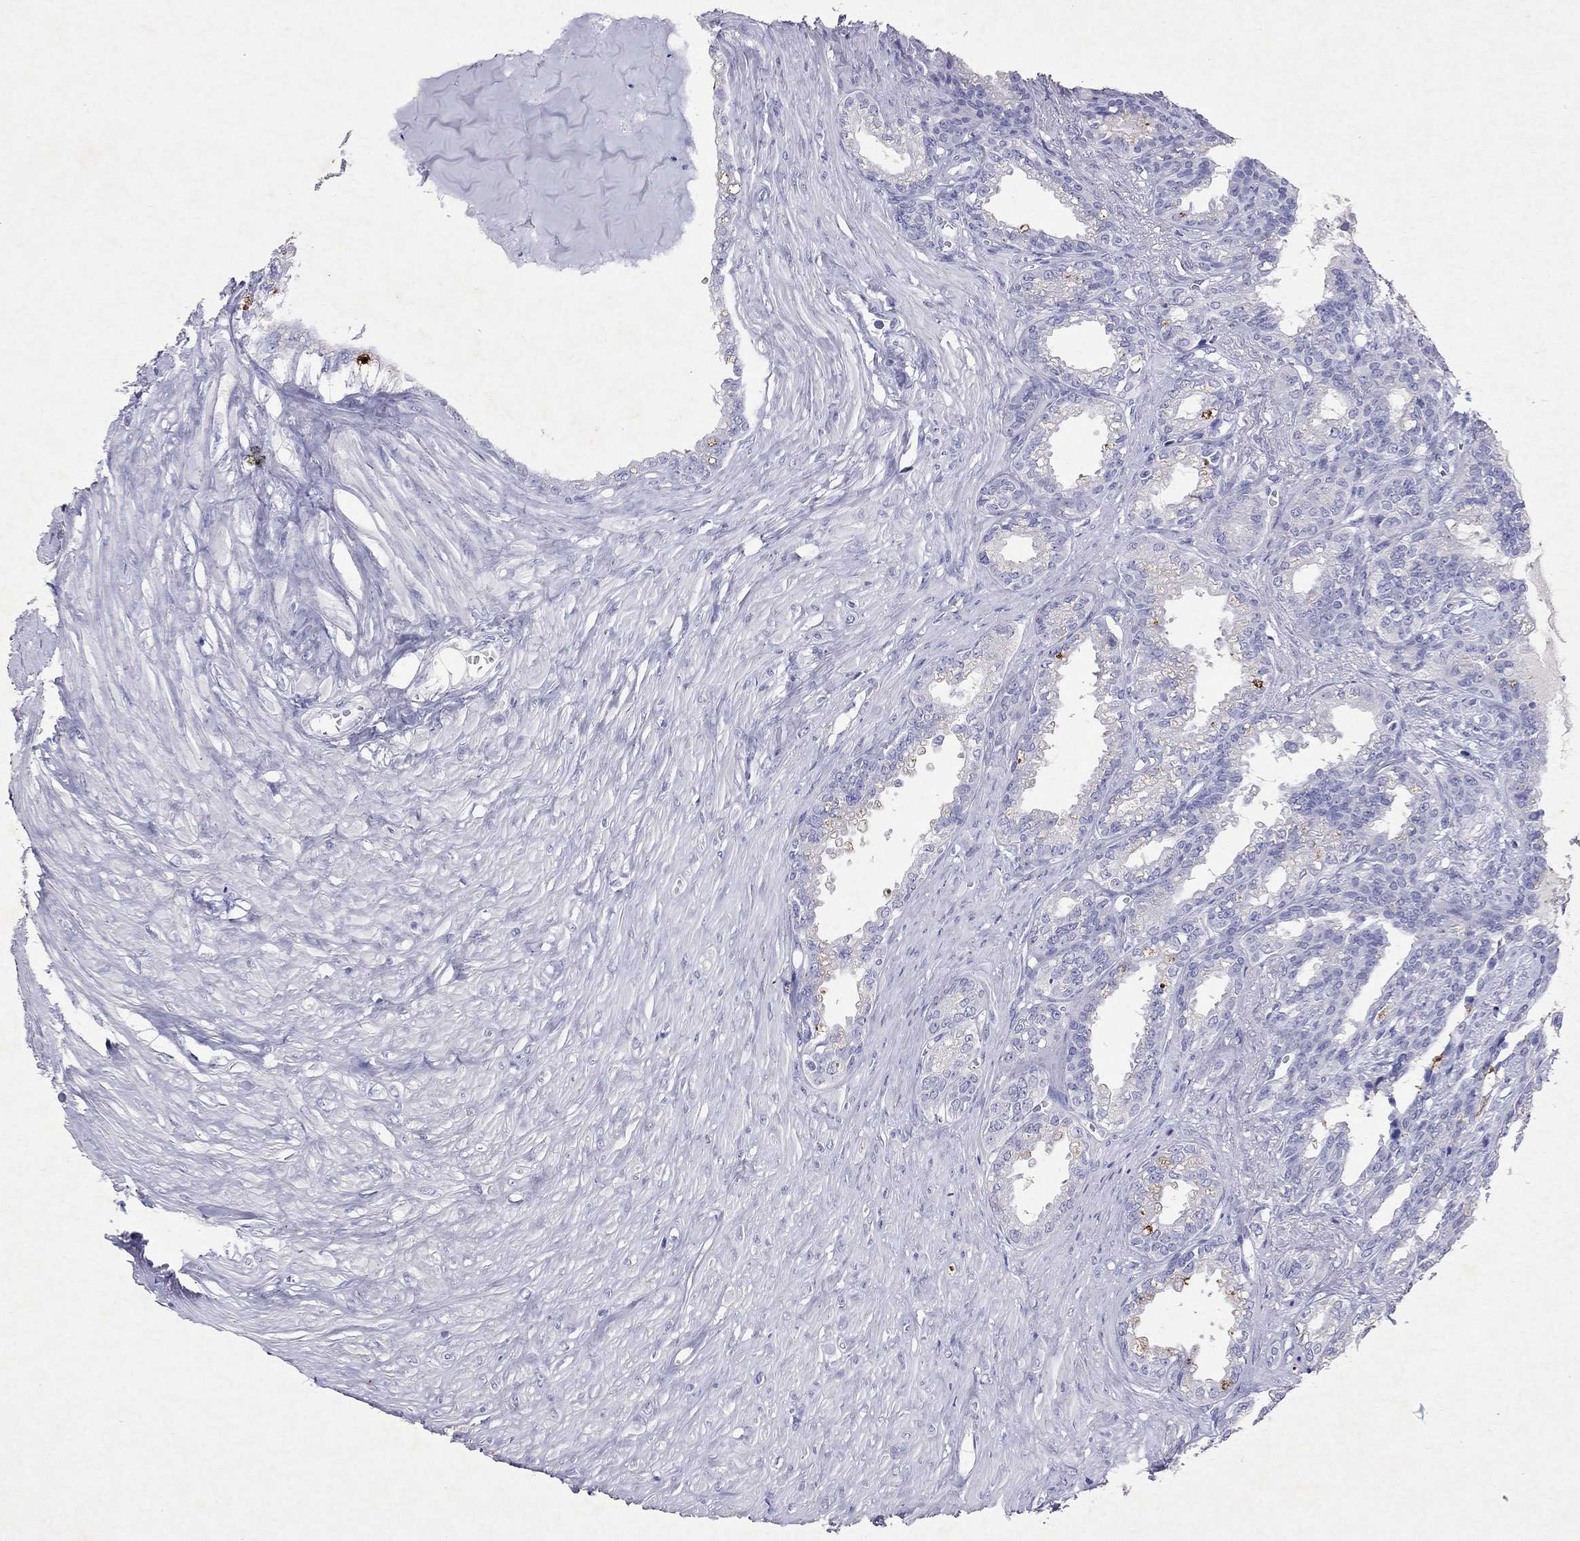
{"staining": {"intensity": "negative", "quantity": "none", "location": "none"}, "tissue": "seminal vesicle", "cell_type": "Glandular cells", "image_type": "normal", "snomed": [{"axis": "morphology", "description": "Normal tissue, NOS"}, {"axis": "morphology", "description": "Urothelial carcinoma, NOS"}, {"axis": "topography", "description": "Urinary bladder"}, {"axis": "topography", "description": "Seminal veicle"}], "caption": "DAB (3,3'-diaminobenzidine) immunohistochemical staining of benign human seminal vesicle reveals no significant positivity in glandular cells.", "gene": "ARMC12", "patient": {"sex": "male", "age": 76}}